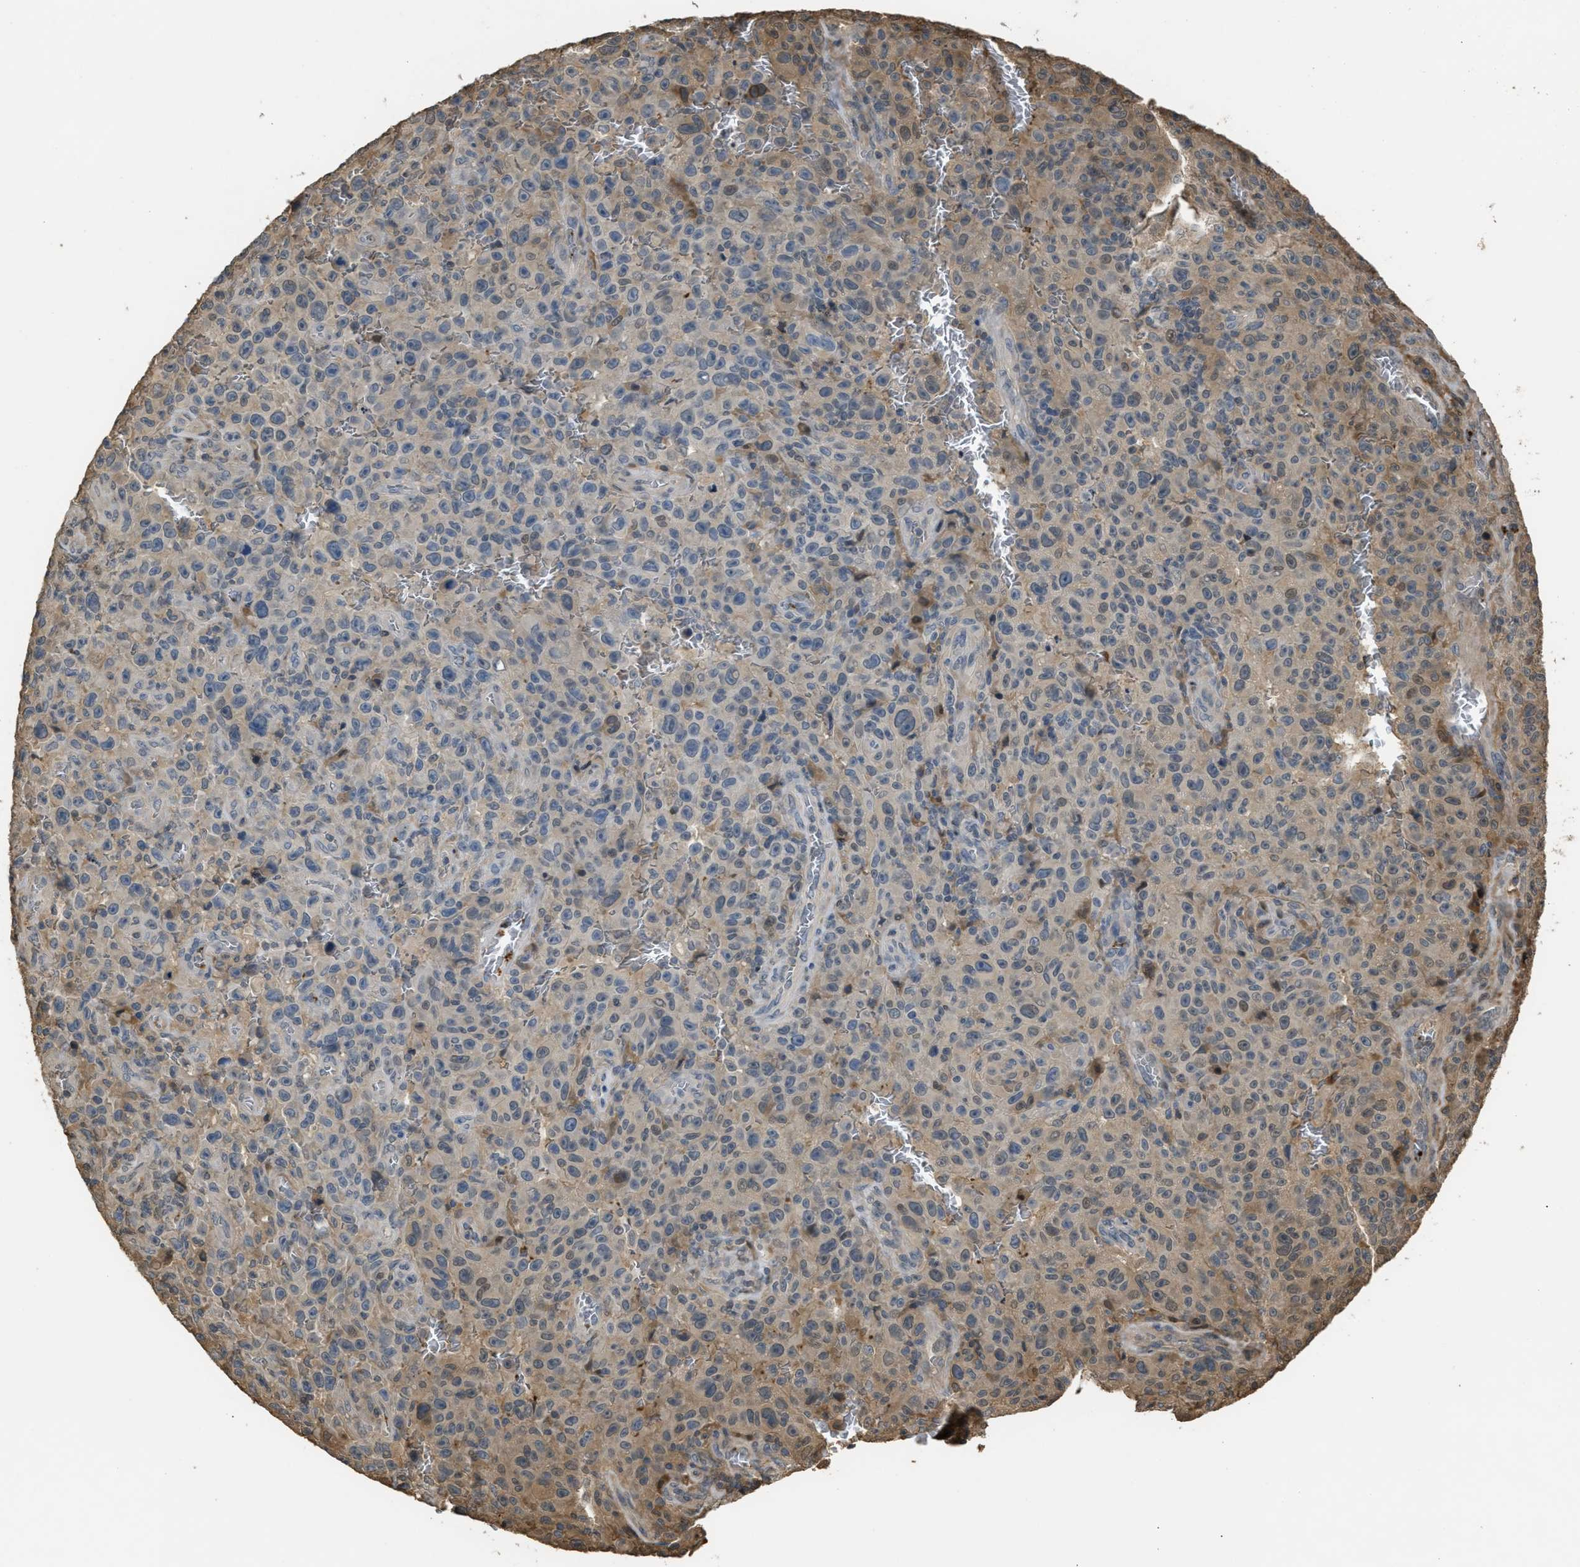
{"staining": {"intensity": "weak", "quantity": "<25%", "location": "cytoplasmic/membranous"}, "tissue": "melanoma", "cell_type": "Tumor cells", "image_type": "cancer", "snomed": [{"axis": "morphology", "description": "Malignant melanoma, NOS"}, {"axis": "topography", "description": "Skin"}], "caption": "Melanoma was stained to show a protein in brown. There is no significant positivity in tumor cells.", "gene": "ARHGDIA", "patient": {"sex": "female", "age": 82}}